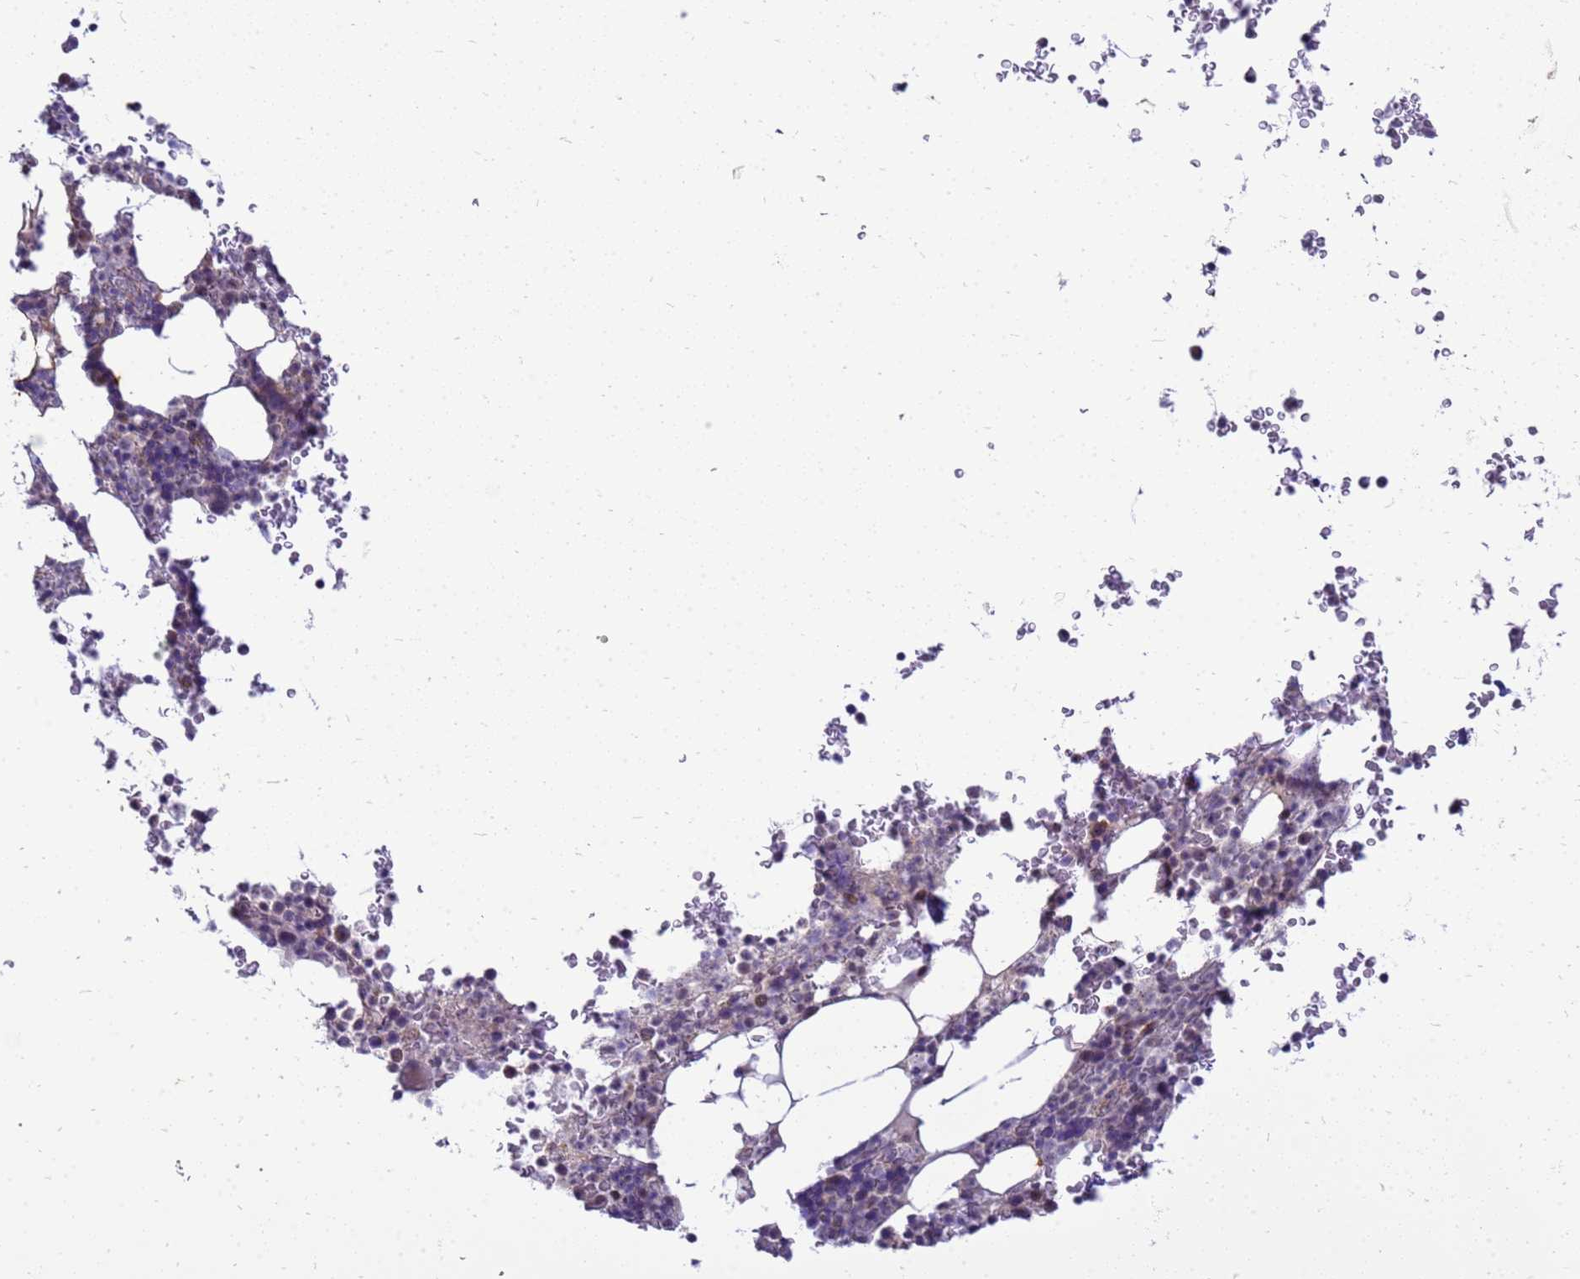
{"staining": {"intensity": "negative", "quantity": "none", "location": "none"}, "tissue": "bone marrow", "cell_type": "Hematopoietic cells", "image_type": "normal", "snomed": [{"axis": "morphology", "description": "Normal tissue, NOS"}, {"axis": "topography", "description": "Bone marrow"}], "caption": "This is an immunohistochemistry (IHC) micrograph of unremarkable bone marrow. There is no expression in hematopoietic cells.", "gene": "RSPO1", "patient": {"sex": "male", "age": 58}}